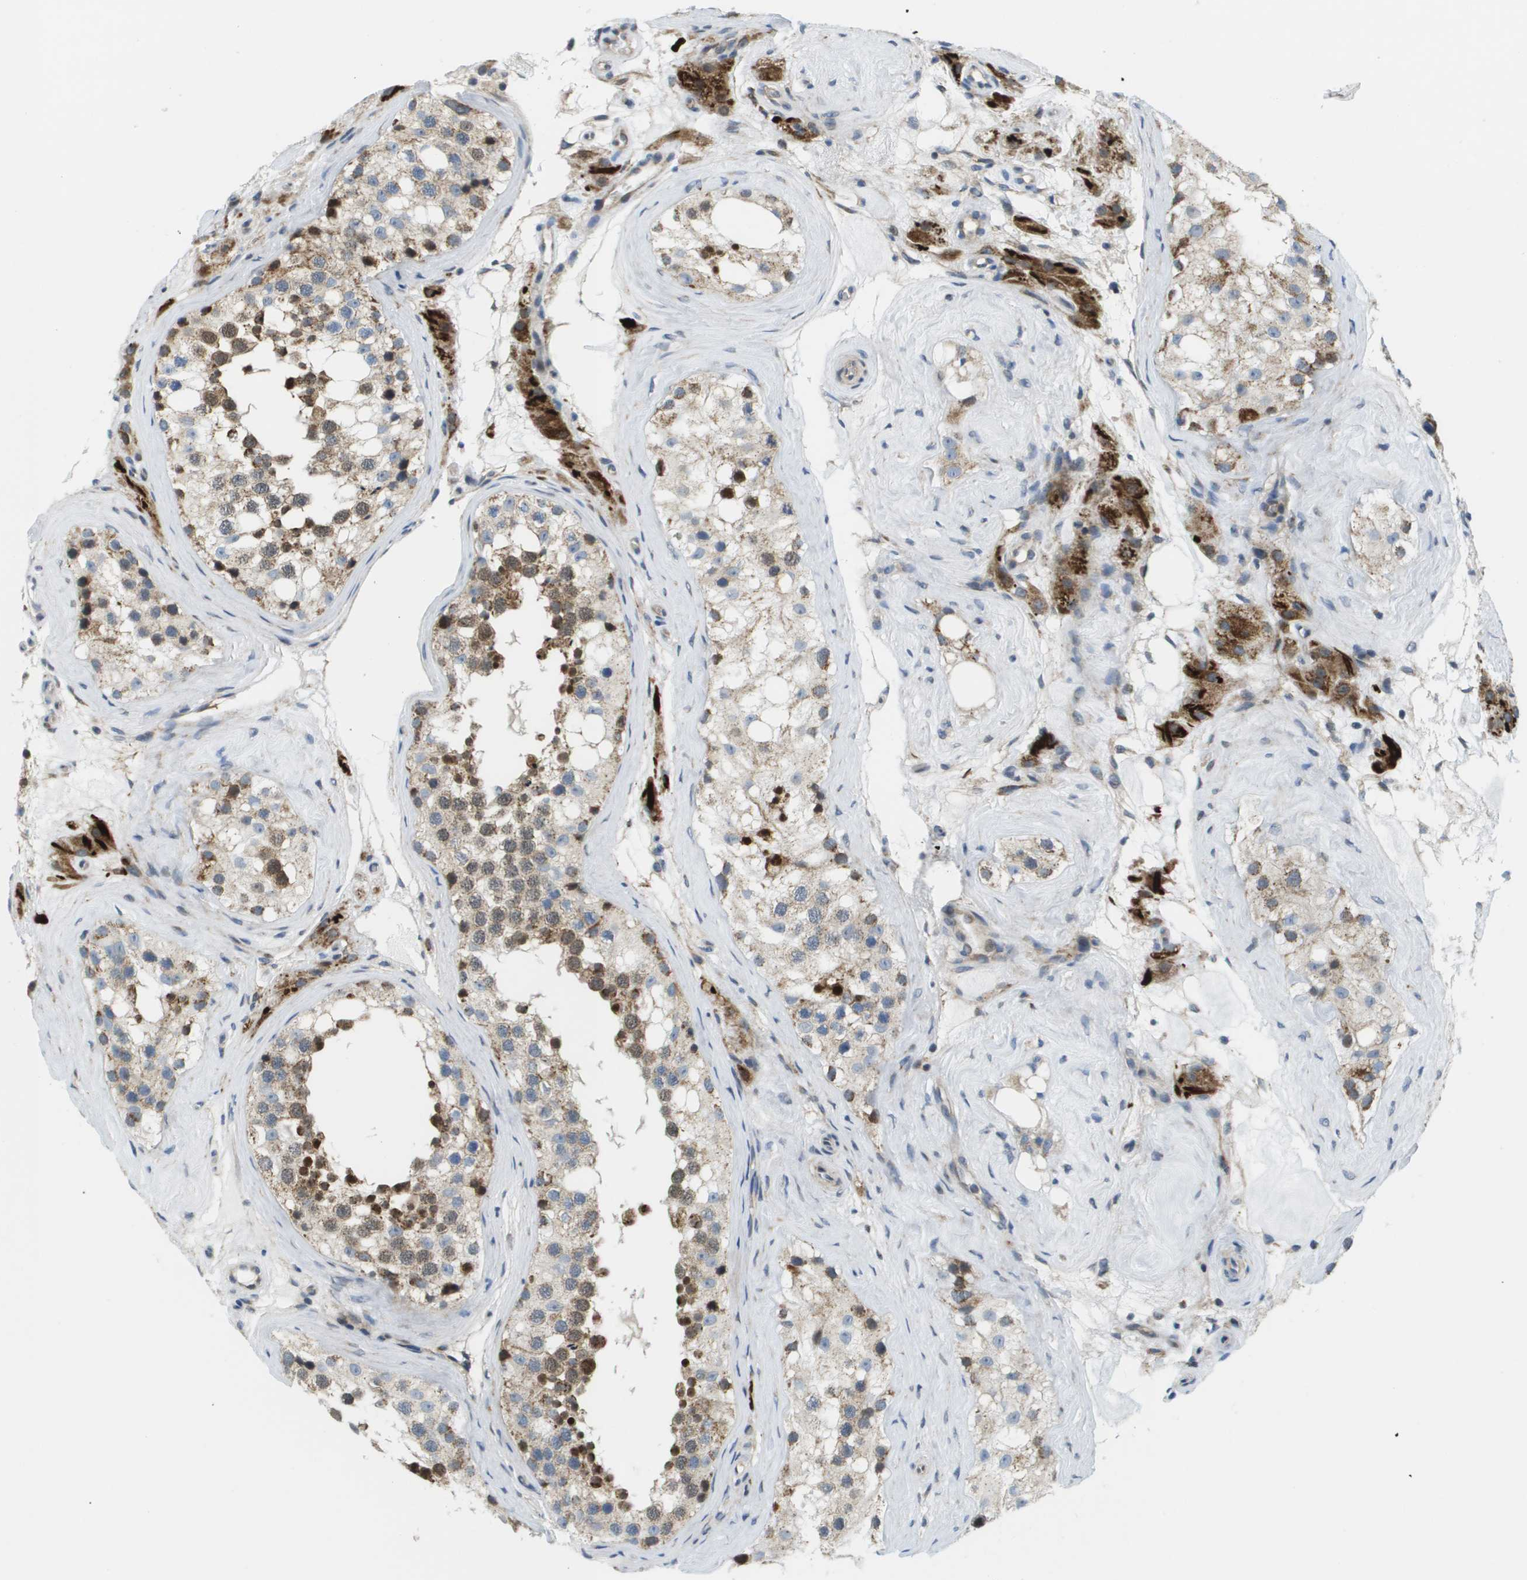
{"staining": {"intensity": "moderate", "quantity": "25%-75%", "location": "cytoplasmic/membranous,nuclear"}, "tissue": "testis", "cell_type": "Cells in seminiferous ducts", "image_type": "normal", "snomed": [{"axis": "morphology", "description": "Normal tissue, NOS"}, {"axis": "morphology", "description": "Seminoma, NOS"}, {"axis": "topography", "description": "Testis"}], "caption": "Approximately 25%-75% of cells in seminiferous ducts in normal testis show moderate cytoplasmic/membranous,nuclear protein positivity as visualized by brown immunohistochemical staining.", "gene": "KRT23", "patient": {"sex": "male", "age": 71}}